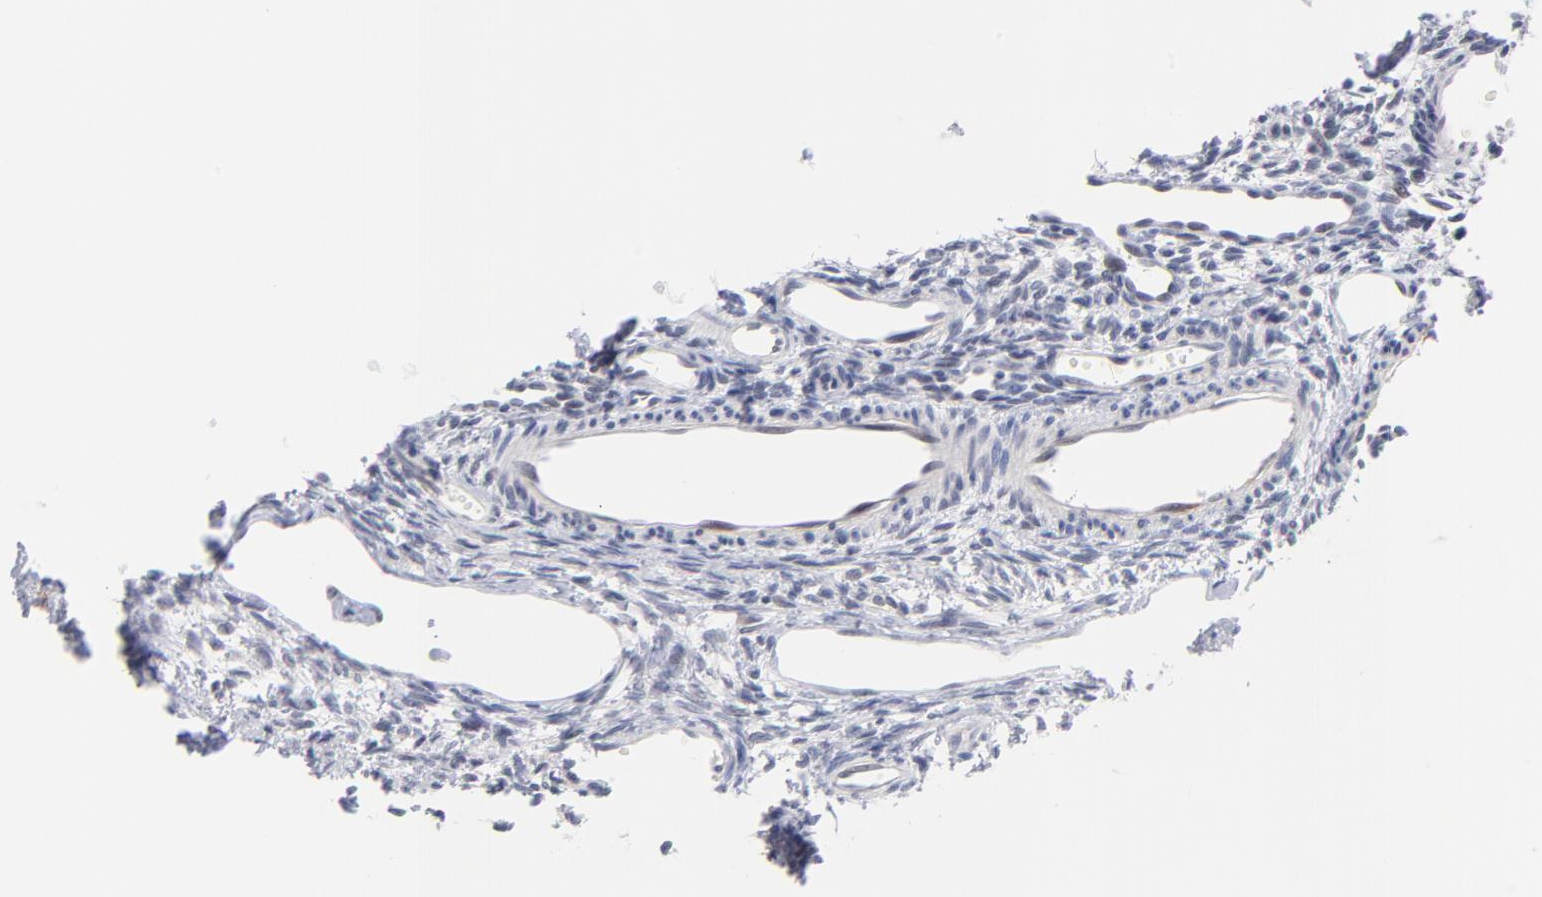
{"staining": {"intensity": "negative", "quantity": "none", "location": "none"}, "tissue": "ovary", "cell_type": "Ovarian stroma cells", "image_type": "normal", "snomed": [{"axis": "morphology", "description": "Normal tissue, NOS"}, {"axis": "topography", "description": "Ovary"}], "caption": "A high-resolution histopathology image shows immunohistochemistry staining of normal ovary, which reveals no significant expression in ovarian stroma cells. (Stains: DAB (3,3'-diaminobenzidine) immunohistochemistry with hematoxylin counter stain, Microscopy: brightfield microscopy at high magnification).", "gene": "WSB1", "patient": {"sex": "female", "age": 33}}